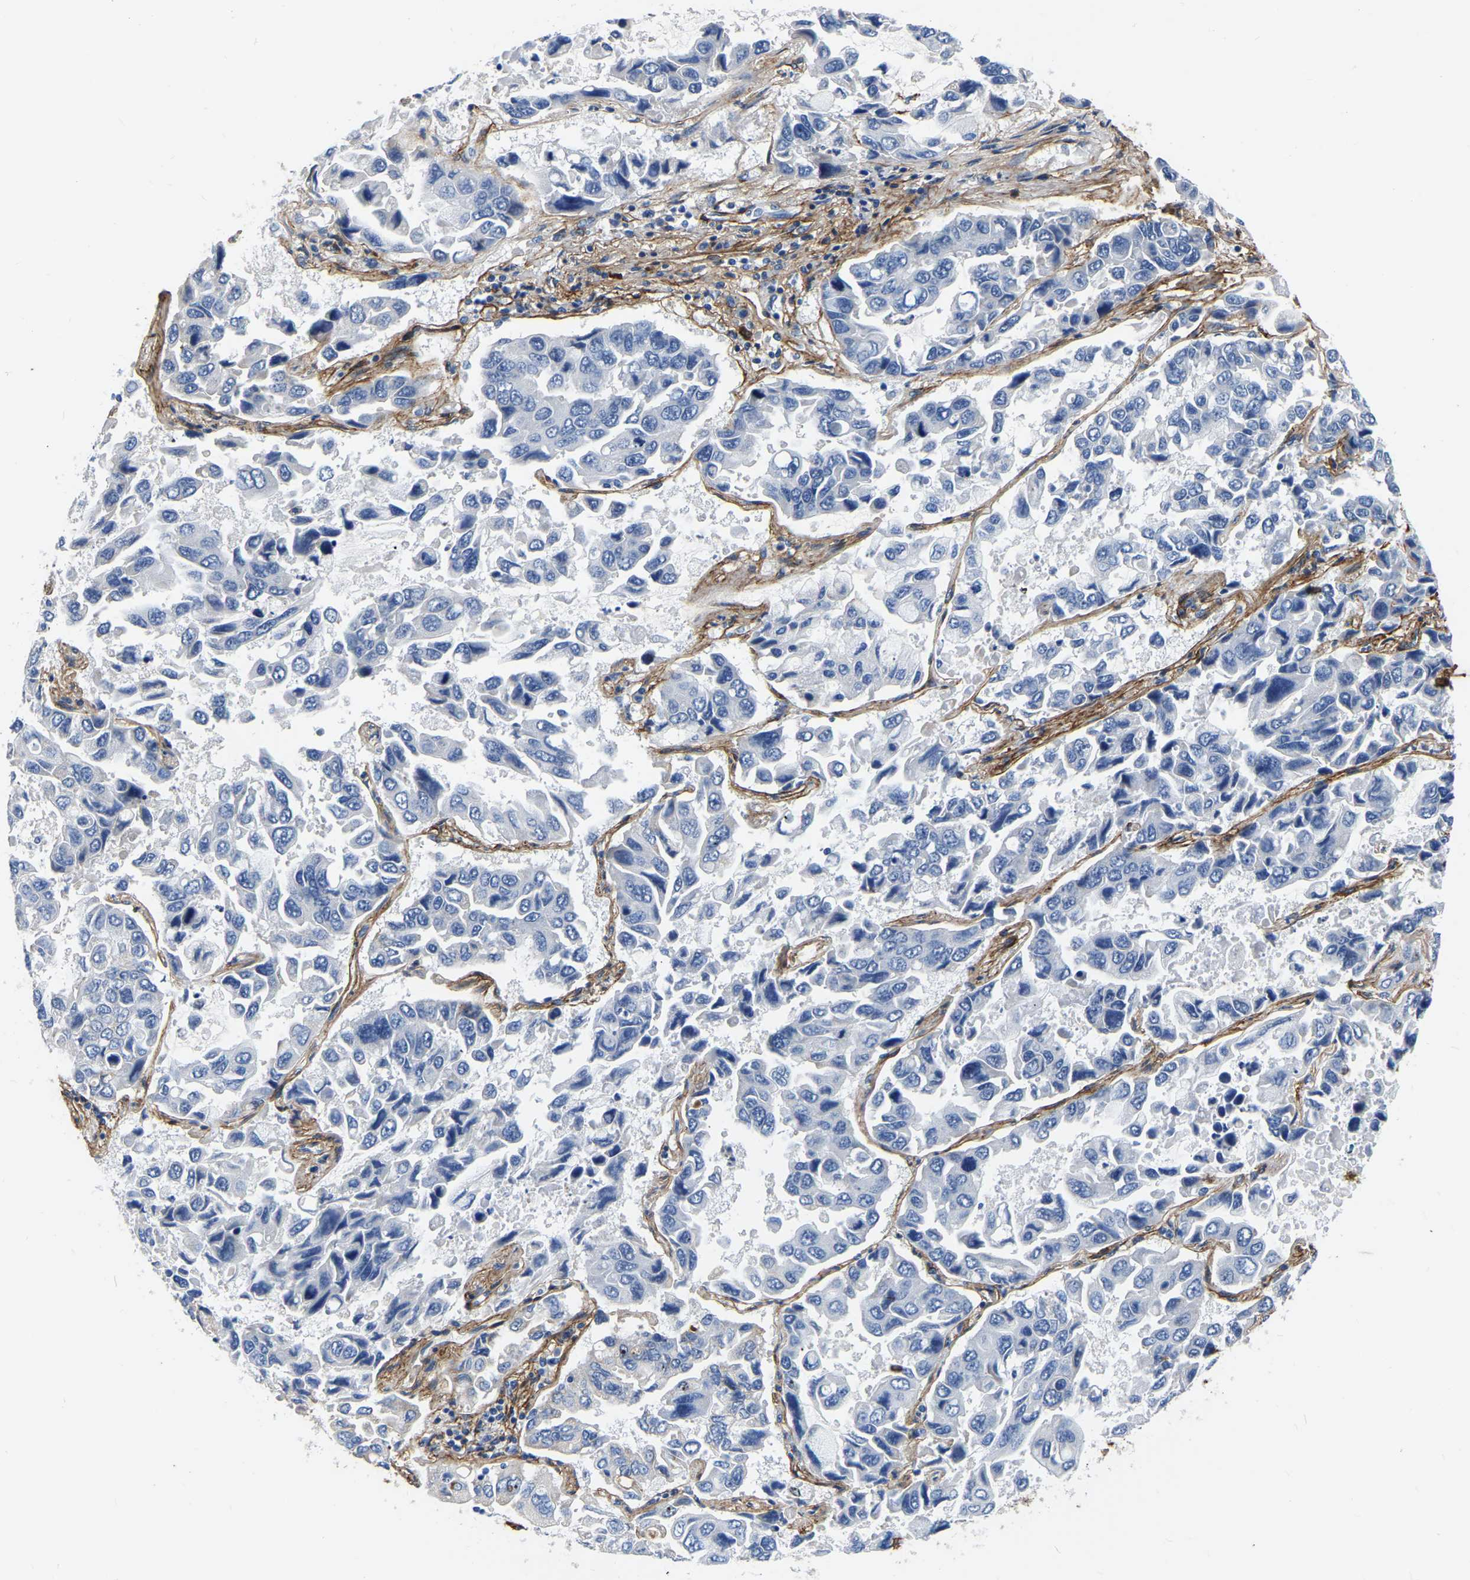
{"staining": {"intensity": "moderate", "quantity": "<25%", "location": "nuclear"}, "tissue": "lung cancer", "cell_type": "Tumor cells", "image_type": "cancer", "snomed": [{"axis": "morphology", "description": "Adenocarcinoma, NOS"}, {"axis": "topography", "description": "Lung"}], "caption": "A high-resolution photomicrograph shows immunohistochemistry (IHC) staining of lung cancer, which displays moderate nuclear expression in about <25% of tumor cells. The staining was performed using DAB (3,3'-diaminobenzidine) to visualize the protein expression in brown, while the nuclei were stained in blue with hematoxylin (Magnification: 20x).", "gene": "COL6A1", "patient": {"sex": "male", "age": 64}}